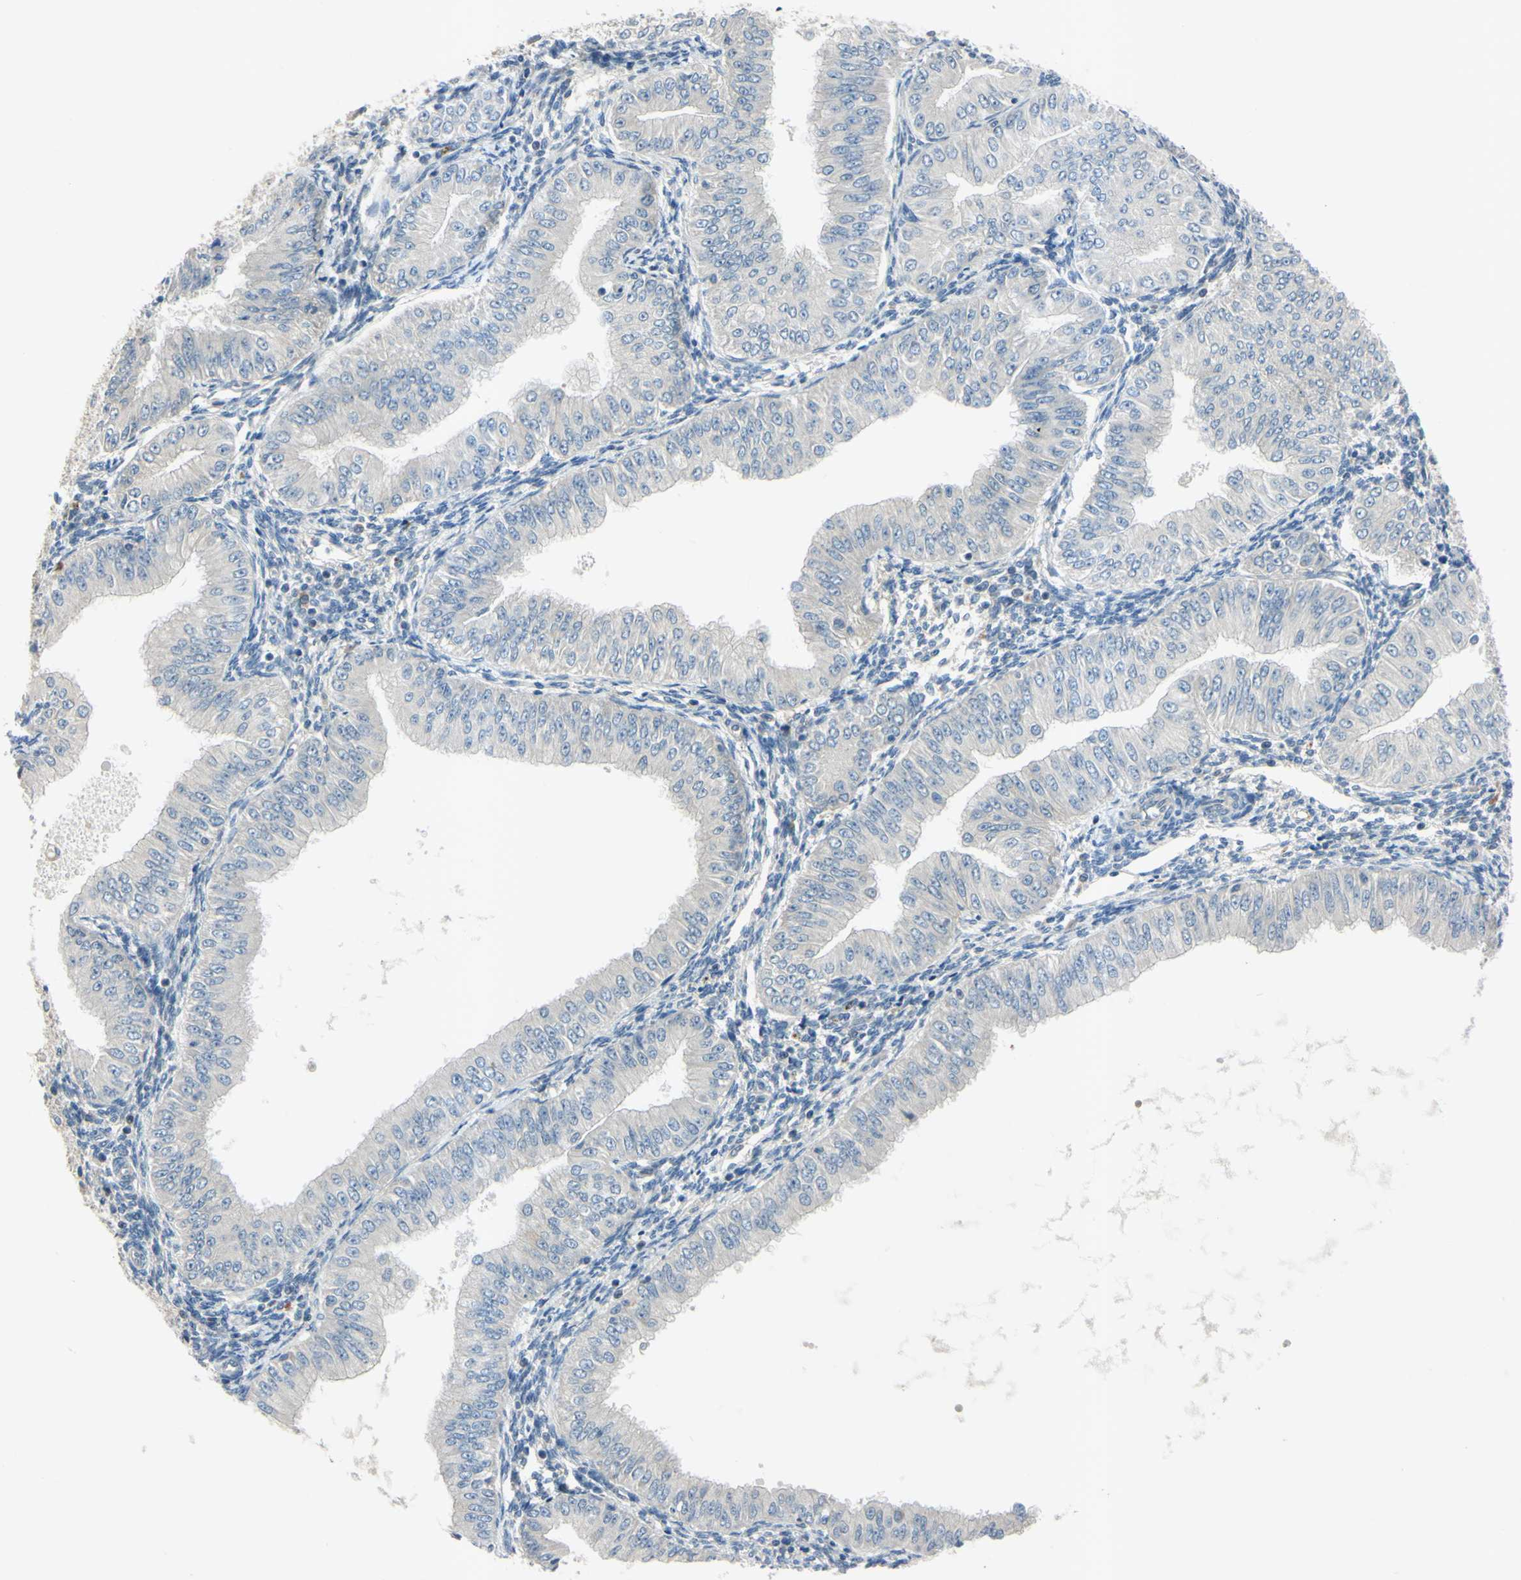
{"staining": {"intensity": "negative", "quantity": "none", "location": "none"}, "tissue": "endometrial cancer", "cell_type": "Tumor cells", "image_type": "cancer", "snomed": [{"axis": "morphology", "description": "Normal tissue, NOS"}, {"axis": "morphology", "description": "Adenocarcinoma, NOS"}, {"axis": "topography", "description": "Endometrium"}], "caption": "High magnification brightfield microscopy of endometrial cancer (adenocarcinoma) stained with DAB (brown) and counterstained with hematoxylin (blue): tumor cells show no significant staining. The staining was performed using DAB to visualize the protein expression in brown, while the nuclei were stained in blue with hematoxylin (Magnification: 20x).", "gene": "AATK", "patient": {"sex": "female", "age": 53}}